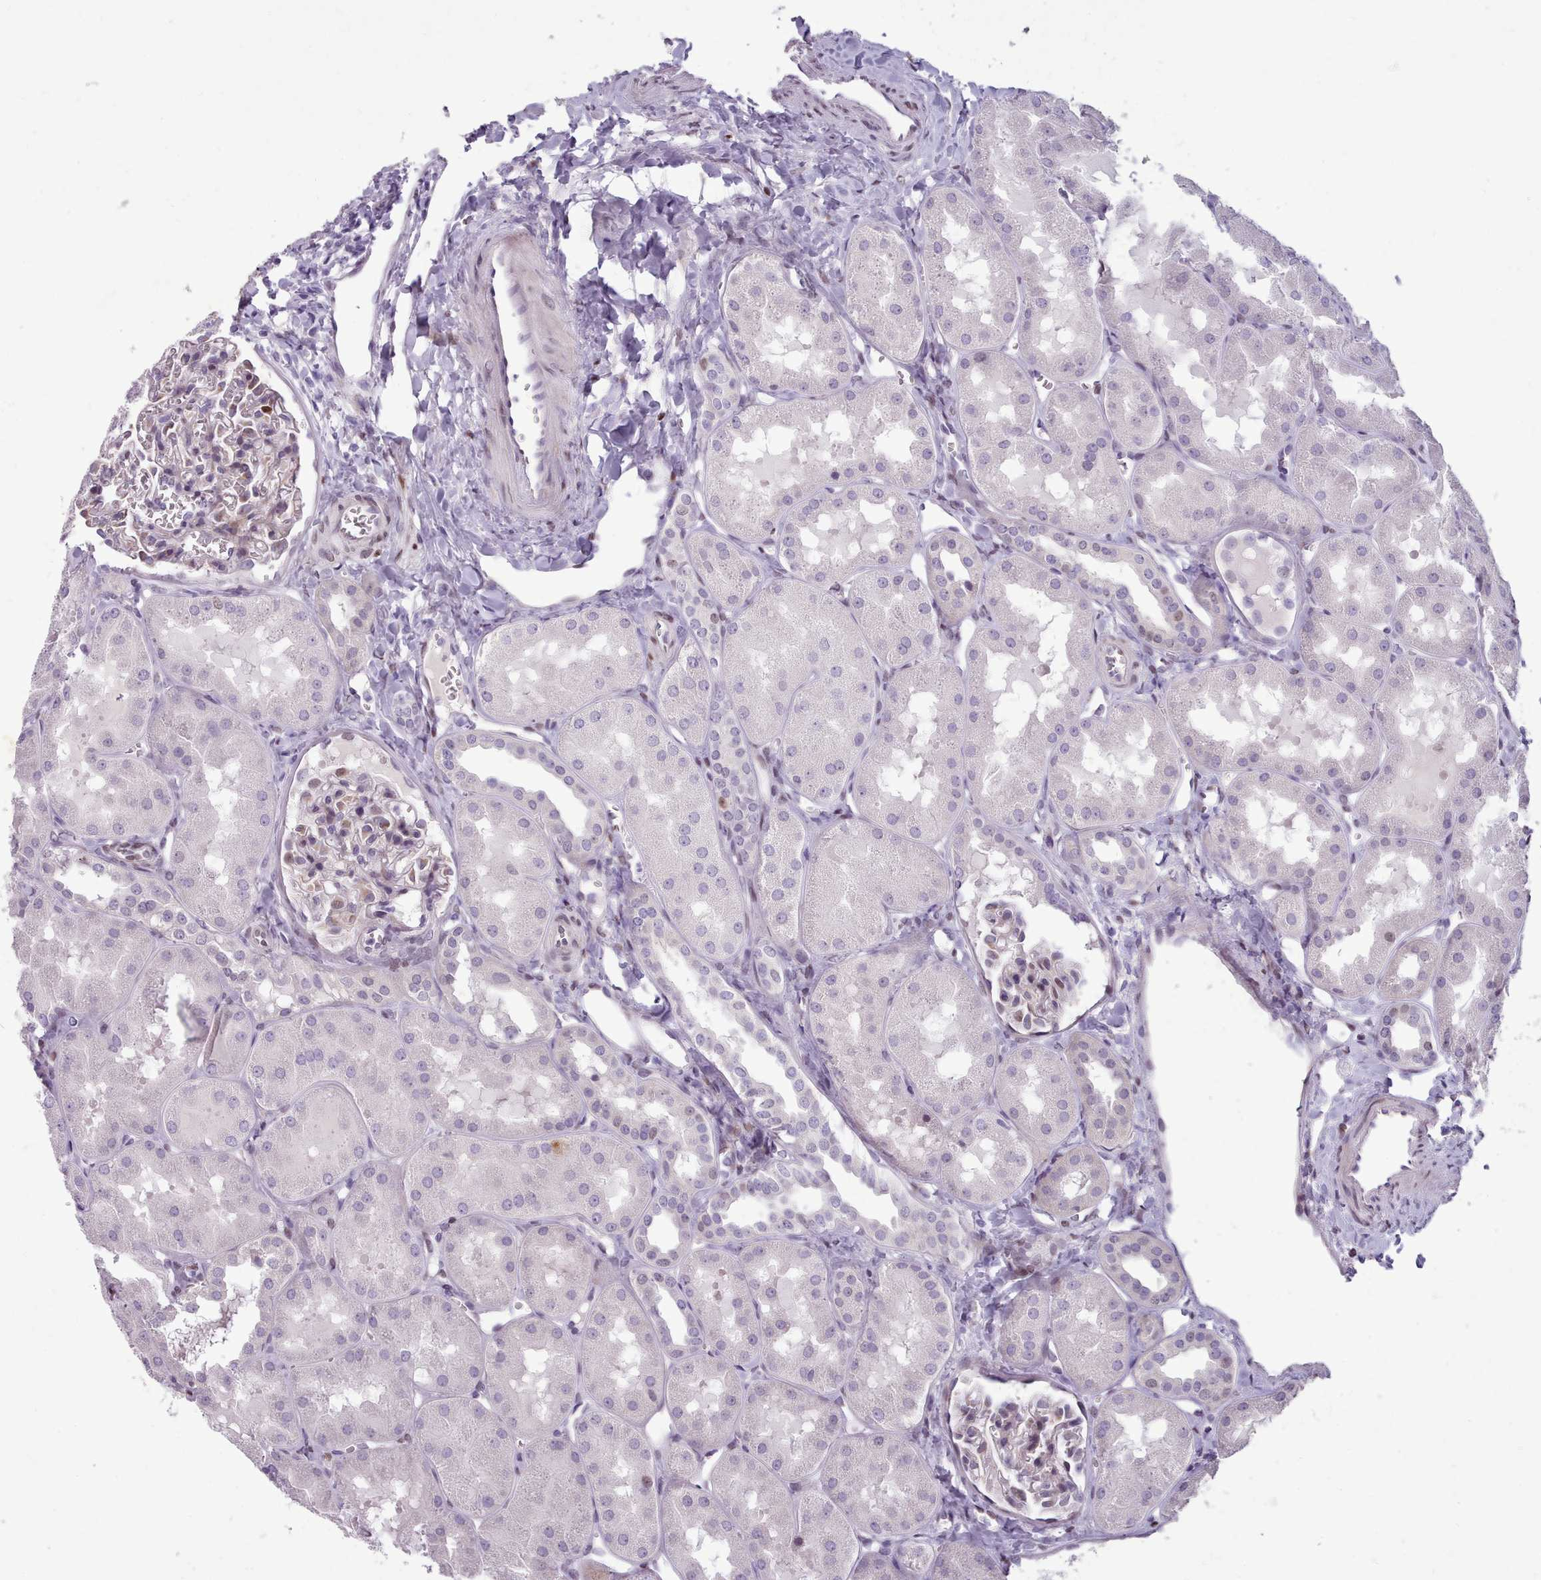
{"staining": {"intensity": "moderate", "quantity": "<25%", "location": "nuclear"}, "tissue": "kidney", "cell_type": "Cells in glomeruli", "image_type": "normal", "snomed": [{"axis": "morphology", "description": "Normal tissue, NOS"}, {"axis": "topography", "description": "Kidney"}, {"axis": "topography", "description": "Urinary bladder"}], "caption": "Cells in glomeruli demonstrate low levels of moderate nuclear staining in approximately <25% of cells in unremarkable kidney. The staining is performed using DAB brown chromogen to label protein expression. The nuclei are counter-stained blue using hematoxylin.", "gene": "KCNT2", "patient": {"sex": "male", "age": 16}}